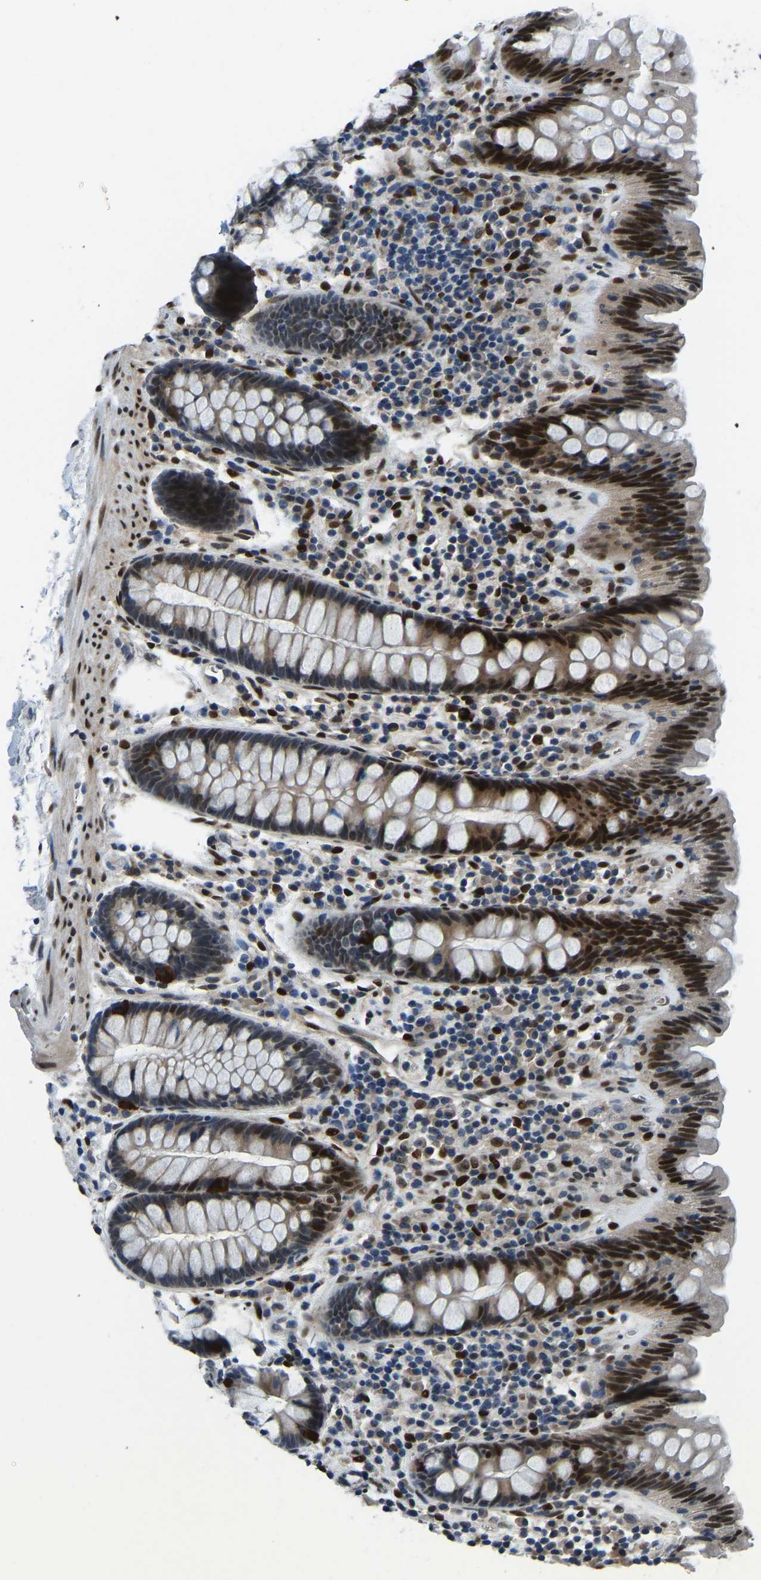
{"staining": {"intensity": "negative", "quantity": "none", "location": "none"}, "tissue": "colon", "cell_type": "Endothelial cells", "image_type": "normal", "snomed": [{"axis": "morphology", "description": "Normal tissue, NOS"}, {"axis": "topography", "description": "Colon"}], "caption": "This is an immunohistochemistry (IHC) histopathology image of unremarkable human colon. There is no expression in endothelial cells.", "gene": "FOS", "patient": {"sex": "female", "age": 80}}